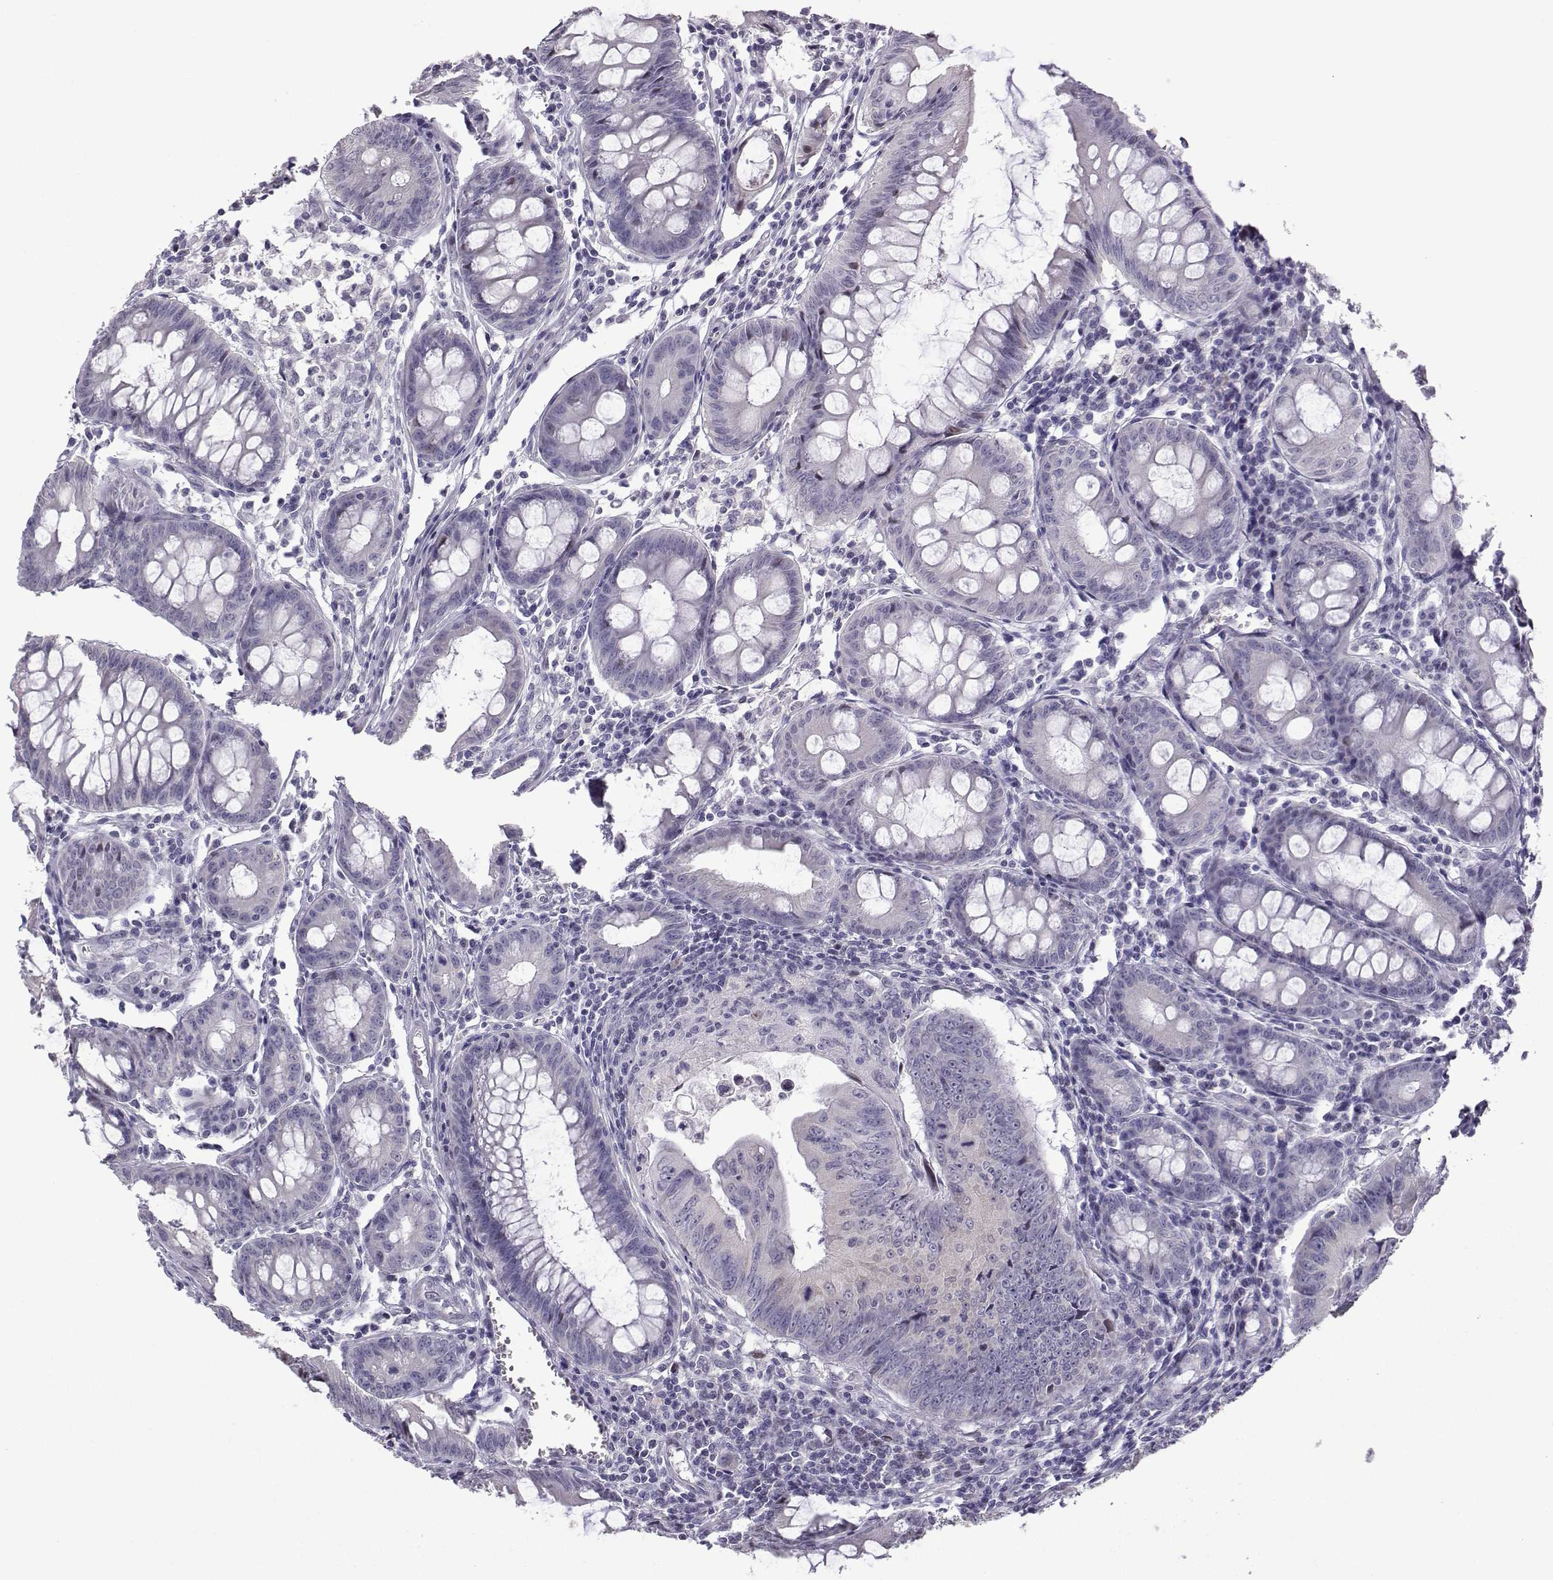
{"staining": {"intensity": "negative", "quantity": "none", "location": "none"}, "tissue": "colorectal cancer", "cell_type": "Tumor cells", "image_type": "cancer", "snomed": [{"axis": "morphology", "description": "Adenocarcinoma, NOS"}, {"axis": "topography", "description": "Colon"}], "caption": "Micrograph shows no significant protein positivity in tumor cells of colorectal cancer.", "gene": "CFAP70", "patient": {"sex": "female", "age": 87}}